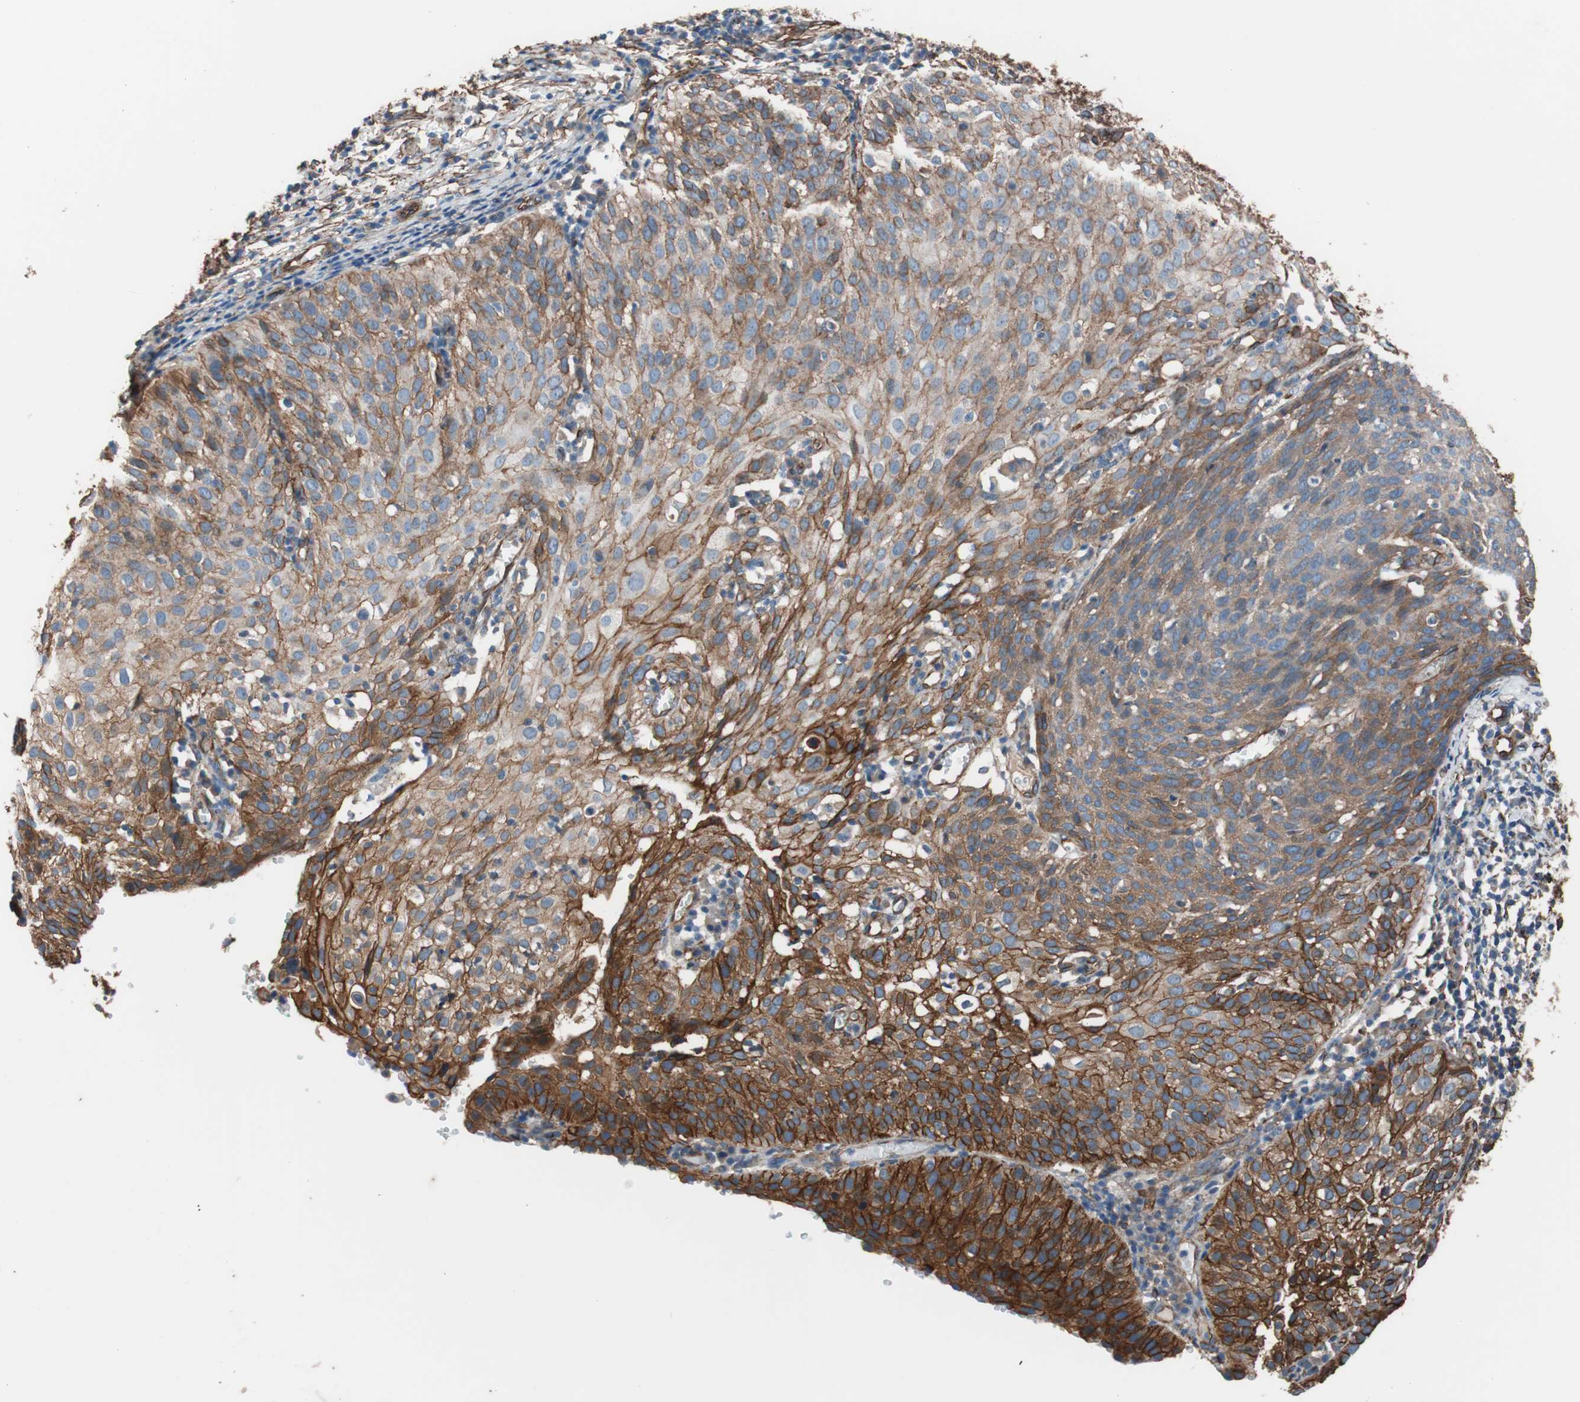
{"staining": {"intensity": "moderate", "quantity": ">75%", "location": "cytoplasmic/membranous"}, "tissue": "cervical cancer", "cell_type": "Tumor cells", "image_type": "cancer", "snomed": [{"axis": "morphology", "description": "Squamous cell carcinoma, NOS"}, {"axis": "topography", "description": "Cervix"}], "caption": "Immunohistochemistry (IHC) photomicrograph of human cervical cancer stained for a protein (brown), which demonstrates medium levels of moderate cytoplasmic/membranous staining in approximately >75% of tumor cells.", "gene": "SPINT1", "patient": {"sex": "female", "age": 38}}